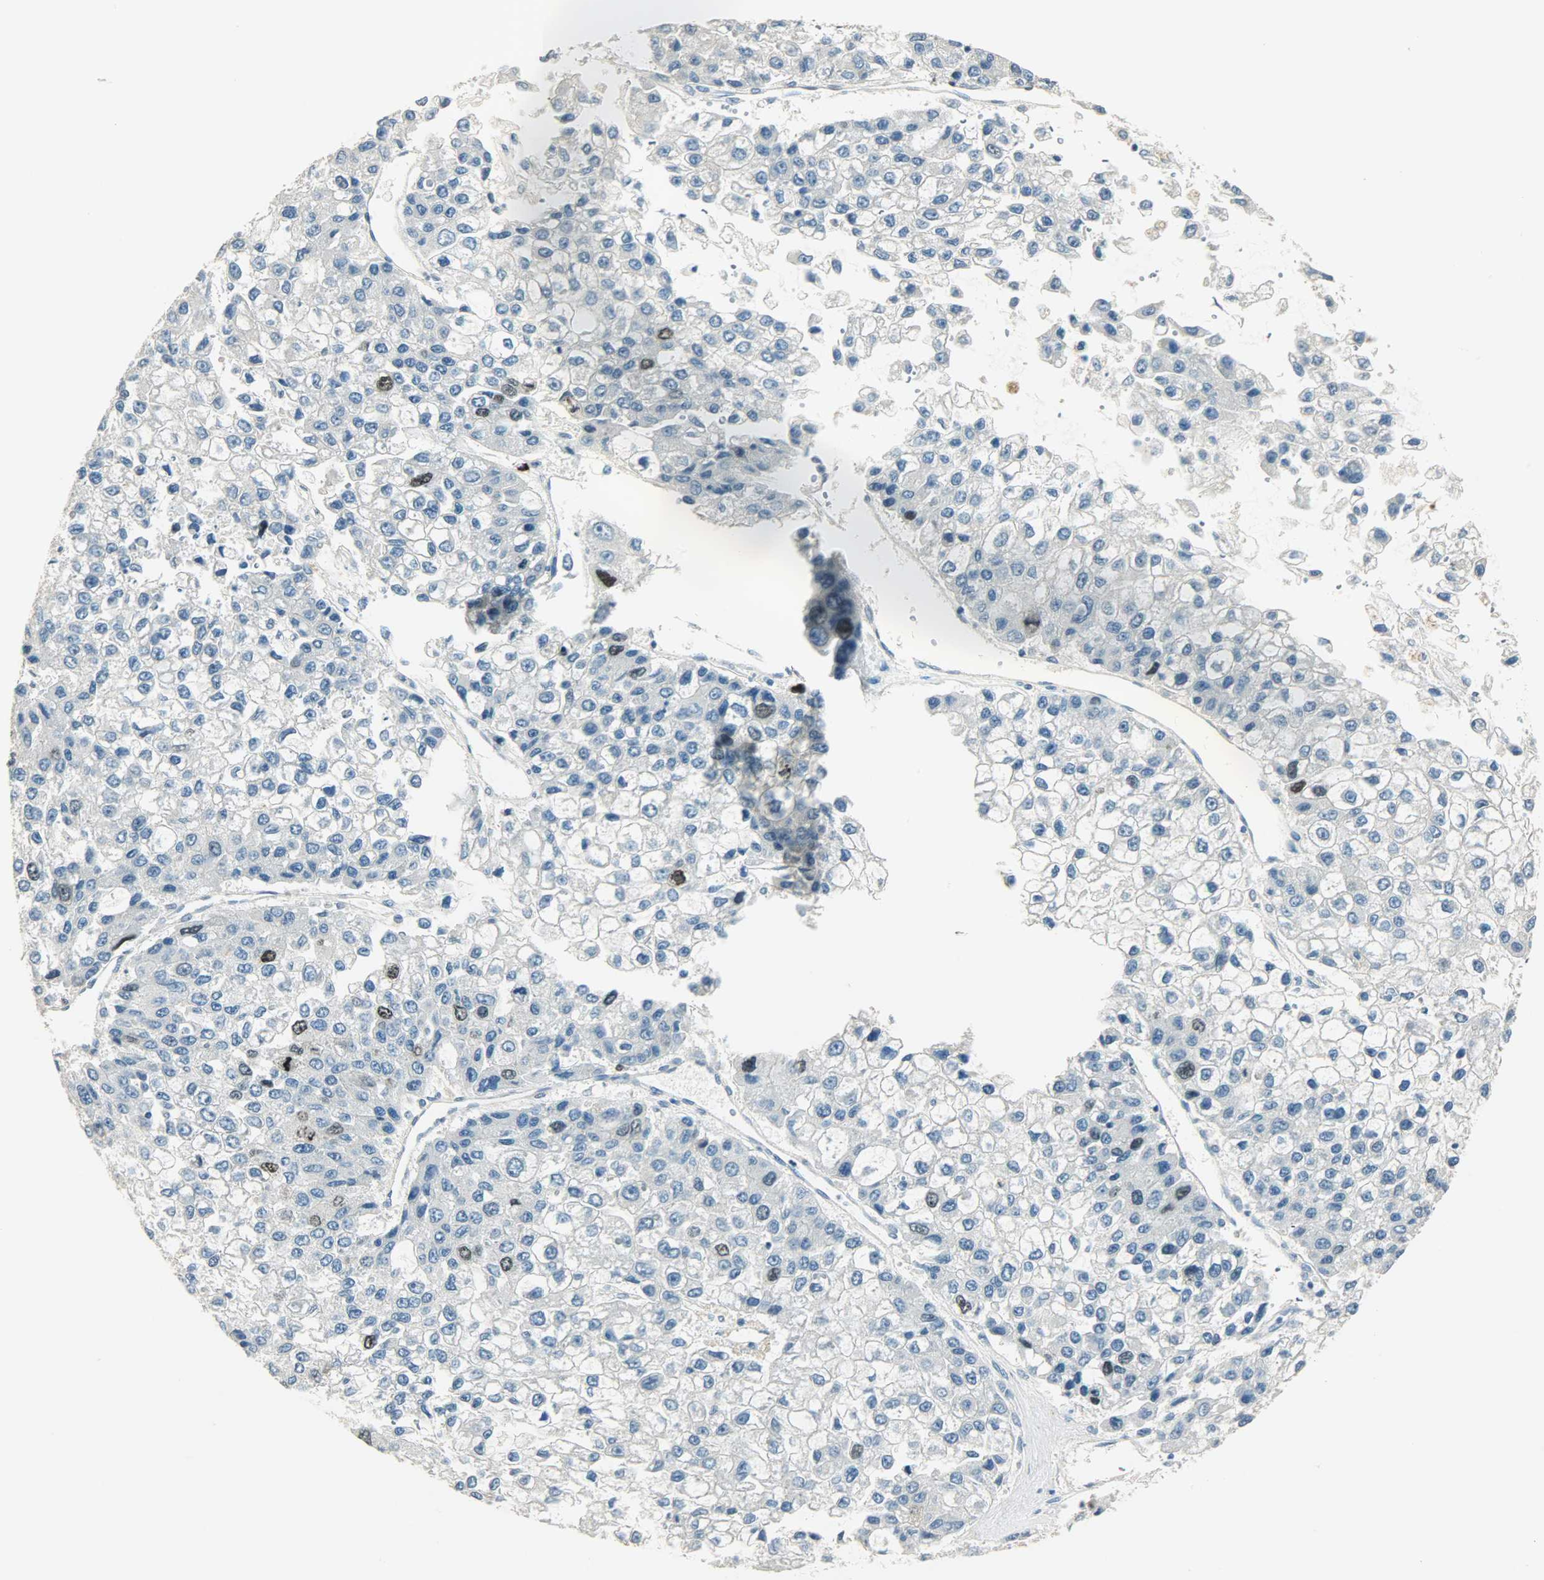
{"staining": {"intensity": "strong", "quantity": "<25%", "location": "nuclear"}, "tissue": "liver cancer", "cell_type": "Tumor cells", "image_type": "cancer", "snomed": [{"axis": "morphology", "description": "Carcinoma, Hepatocellular, NOS"}, {"axis": "topography", "description": "Liver"}], "caption": "Immunohistochemical staining of liver hepatocellular carcinoma reveals medium levels of strong nuclear protein expression in approximately <25% of tumor cells.", "gene": "TPX2", "patient": {"sex": "female", "age": 66}}